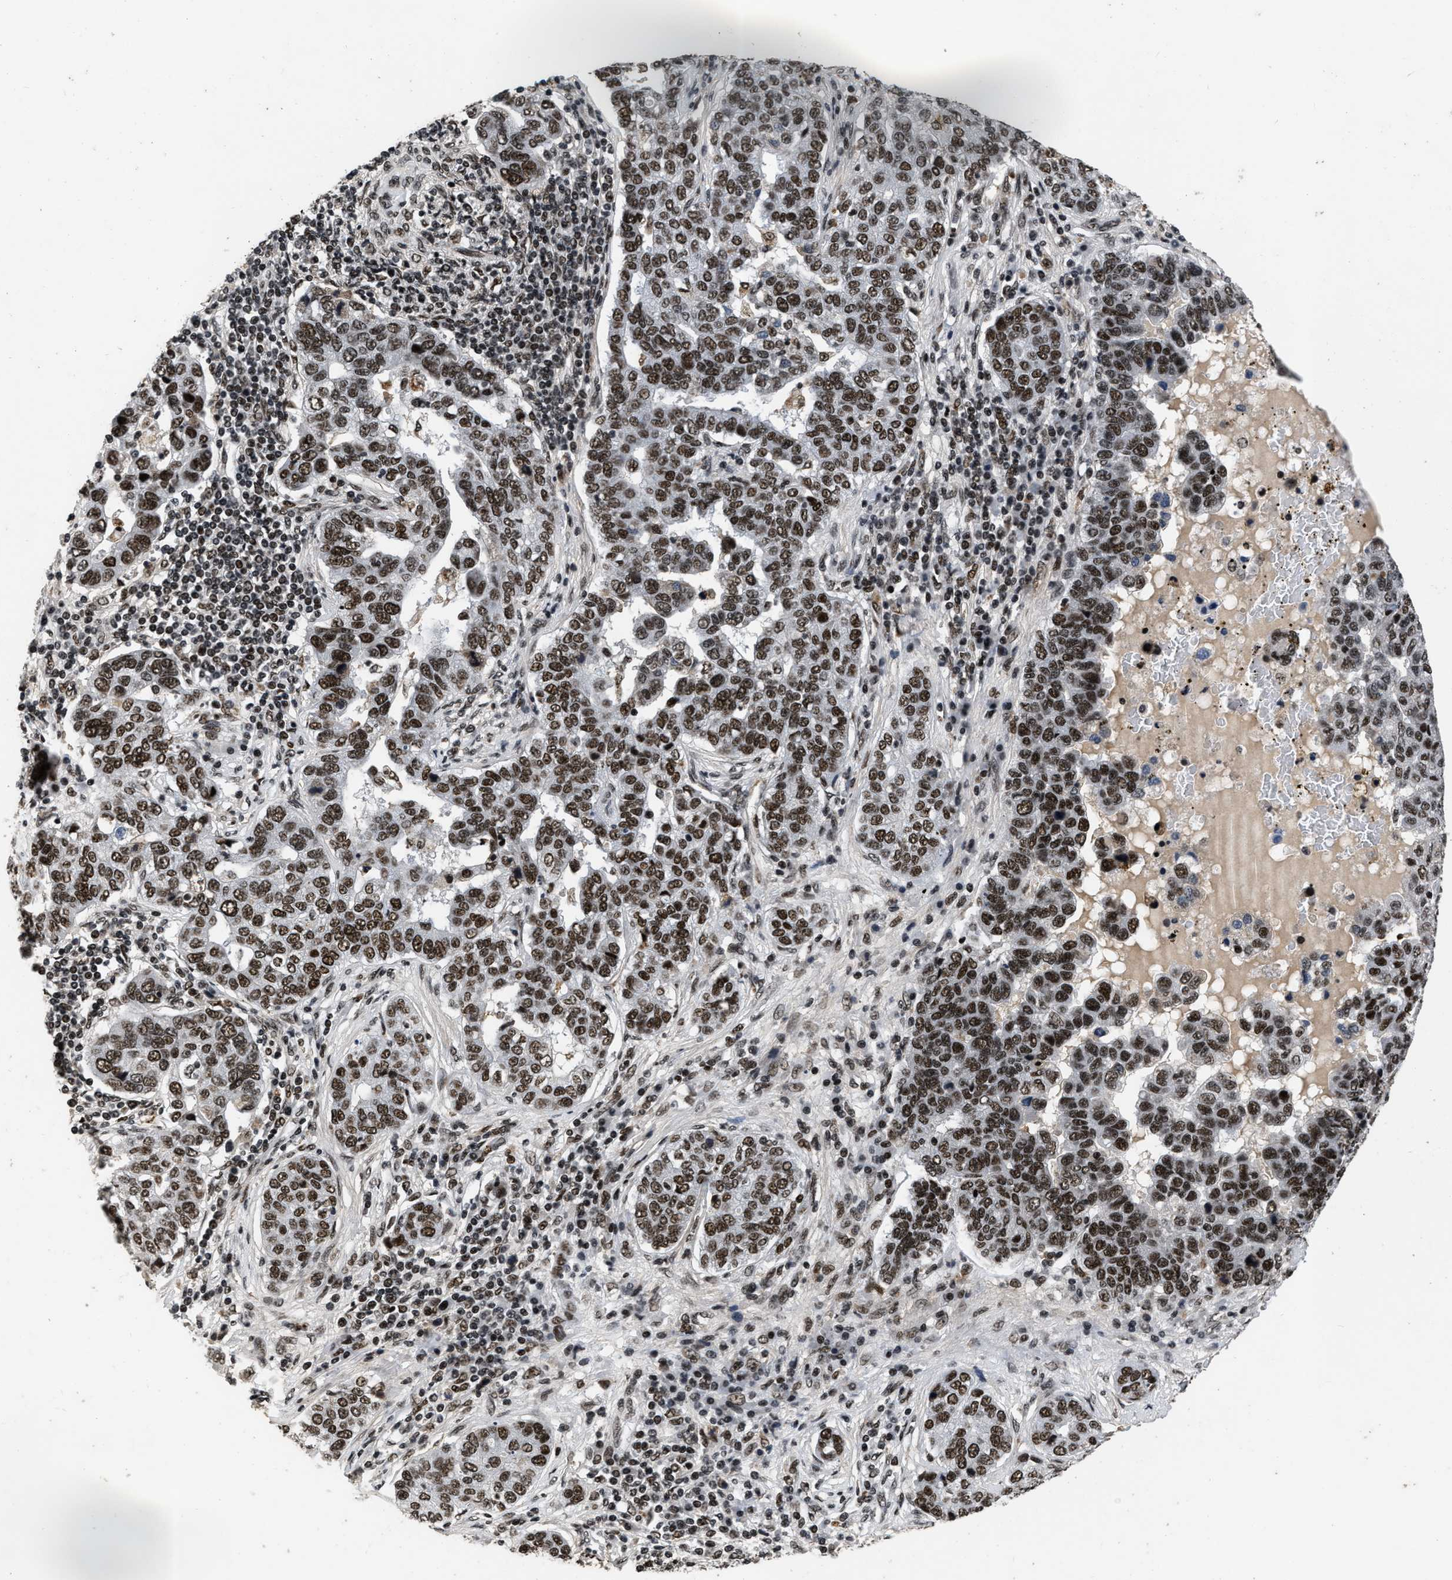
{"staining": {"intensity": "strong", "quantity": ">75%", "location": "nuclear"}, "tissue": "pancreatic cancer", "cell_type": "Tumor cells", "image_type": "cancer", "snomed": [{"axis": "morphology", "description": "Adenocarcinoma, NOS"}, {"axis": "topography", "description": "Pancreas"}], "caption": "Human pancreatic cancer (adenocarcinoma) stained for a protein (brown) reveals strong nuclear positive staining in approximately >75% of tumor cells.", "gene": "SMARCB1", "patient": {"sex": "female", "age": 61}}